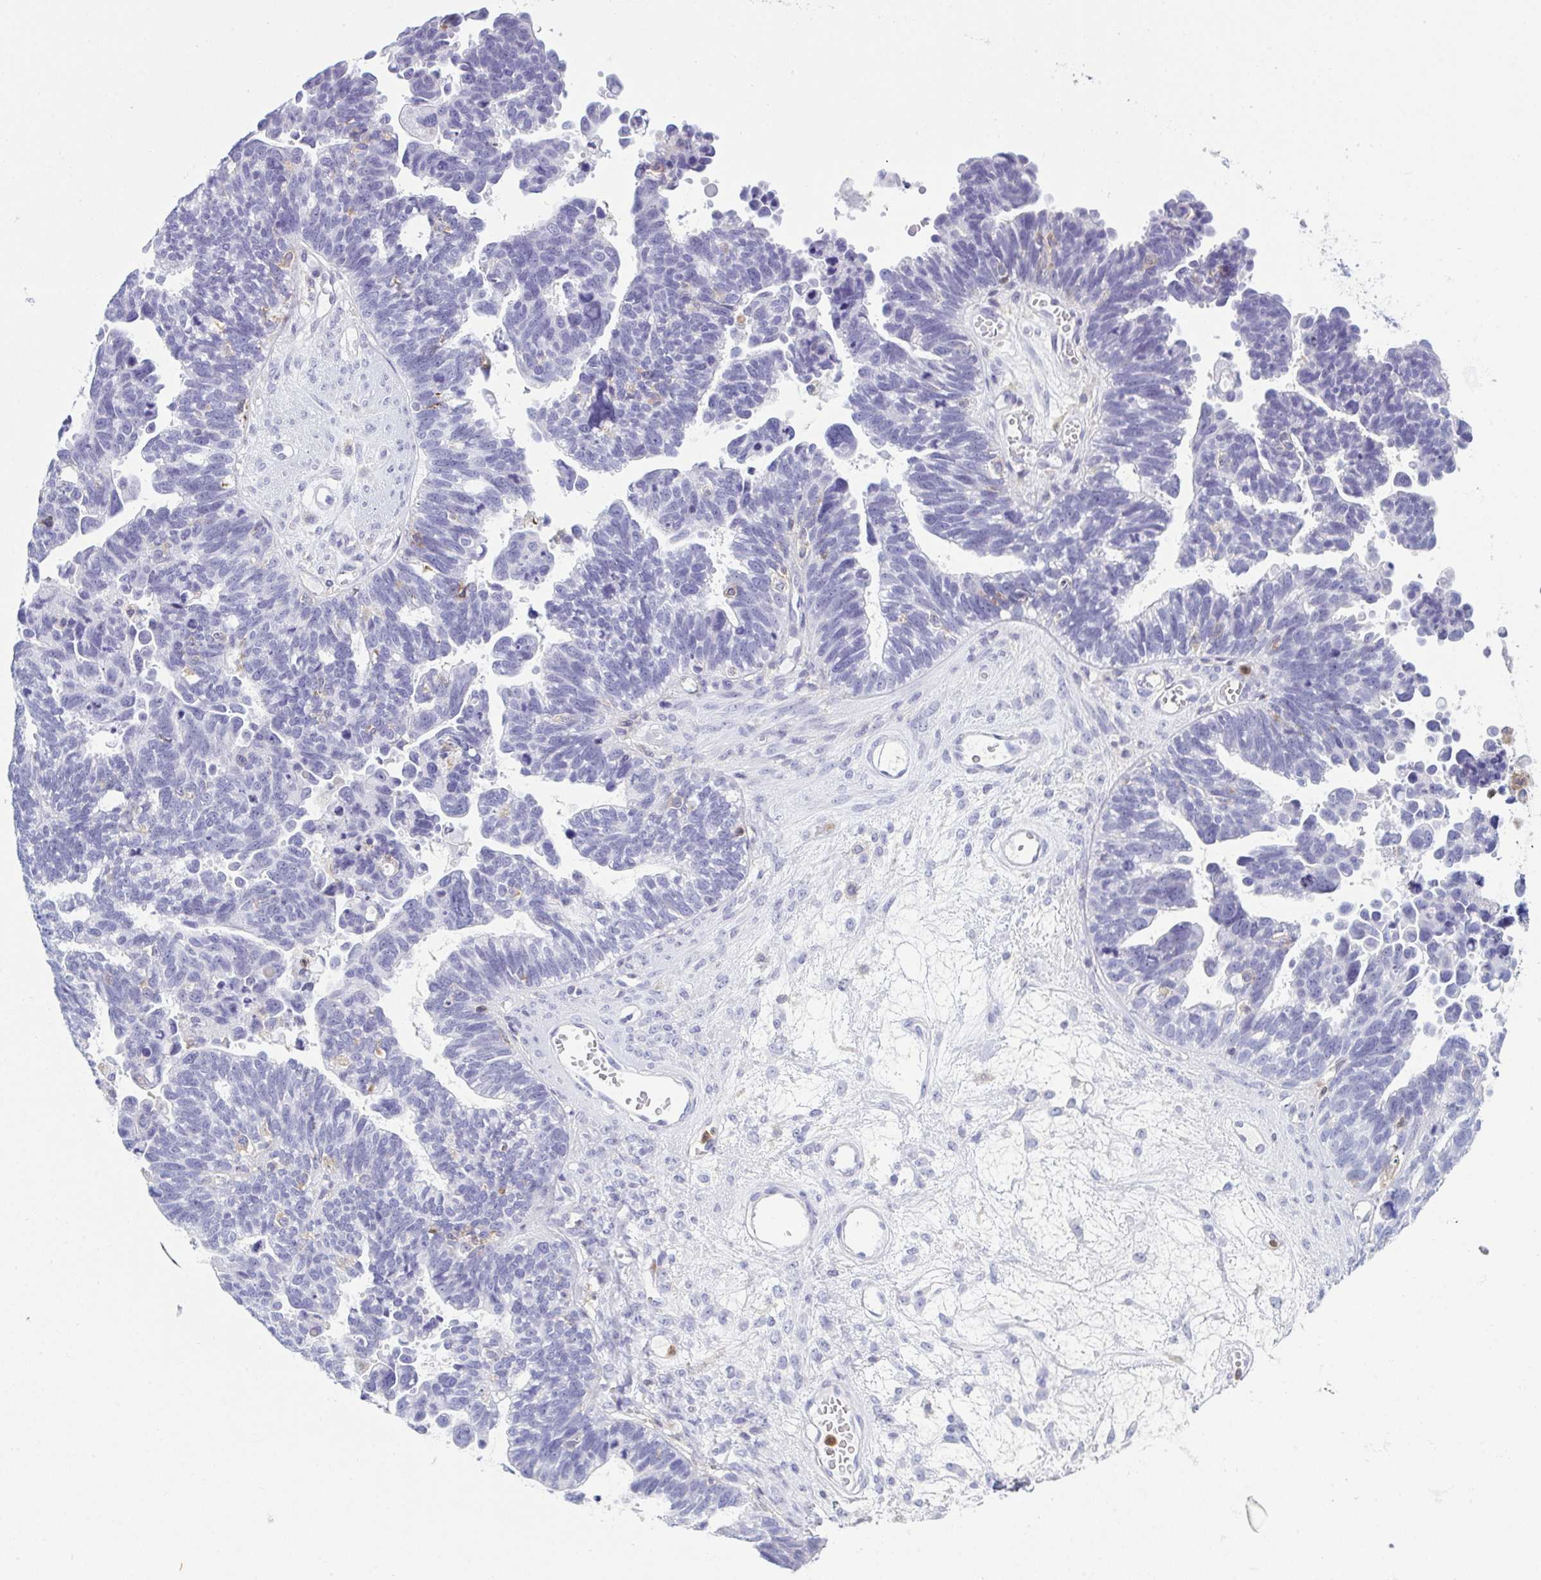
{"staining": {"intensity": "negative", "quantity": "none", "location": "none"}, "tissue": "ovarian cancer", "cell_type": "Tumor cells", "image_type": "cancer", "snomed": [{"axis": "morphology", "description": "Cystadenocarcinoma, serous, NOS"}, {"axis": "topography", "description": "Ovary"}], "caption": "This is an IHC photomicrograph of human ovarian cancer. There is no positivity in tumor cells.", "gene": "MYO1F", "patient": {"sex": "female", "age": 60}}